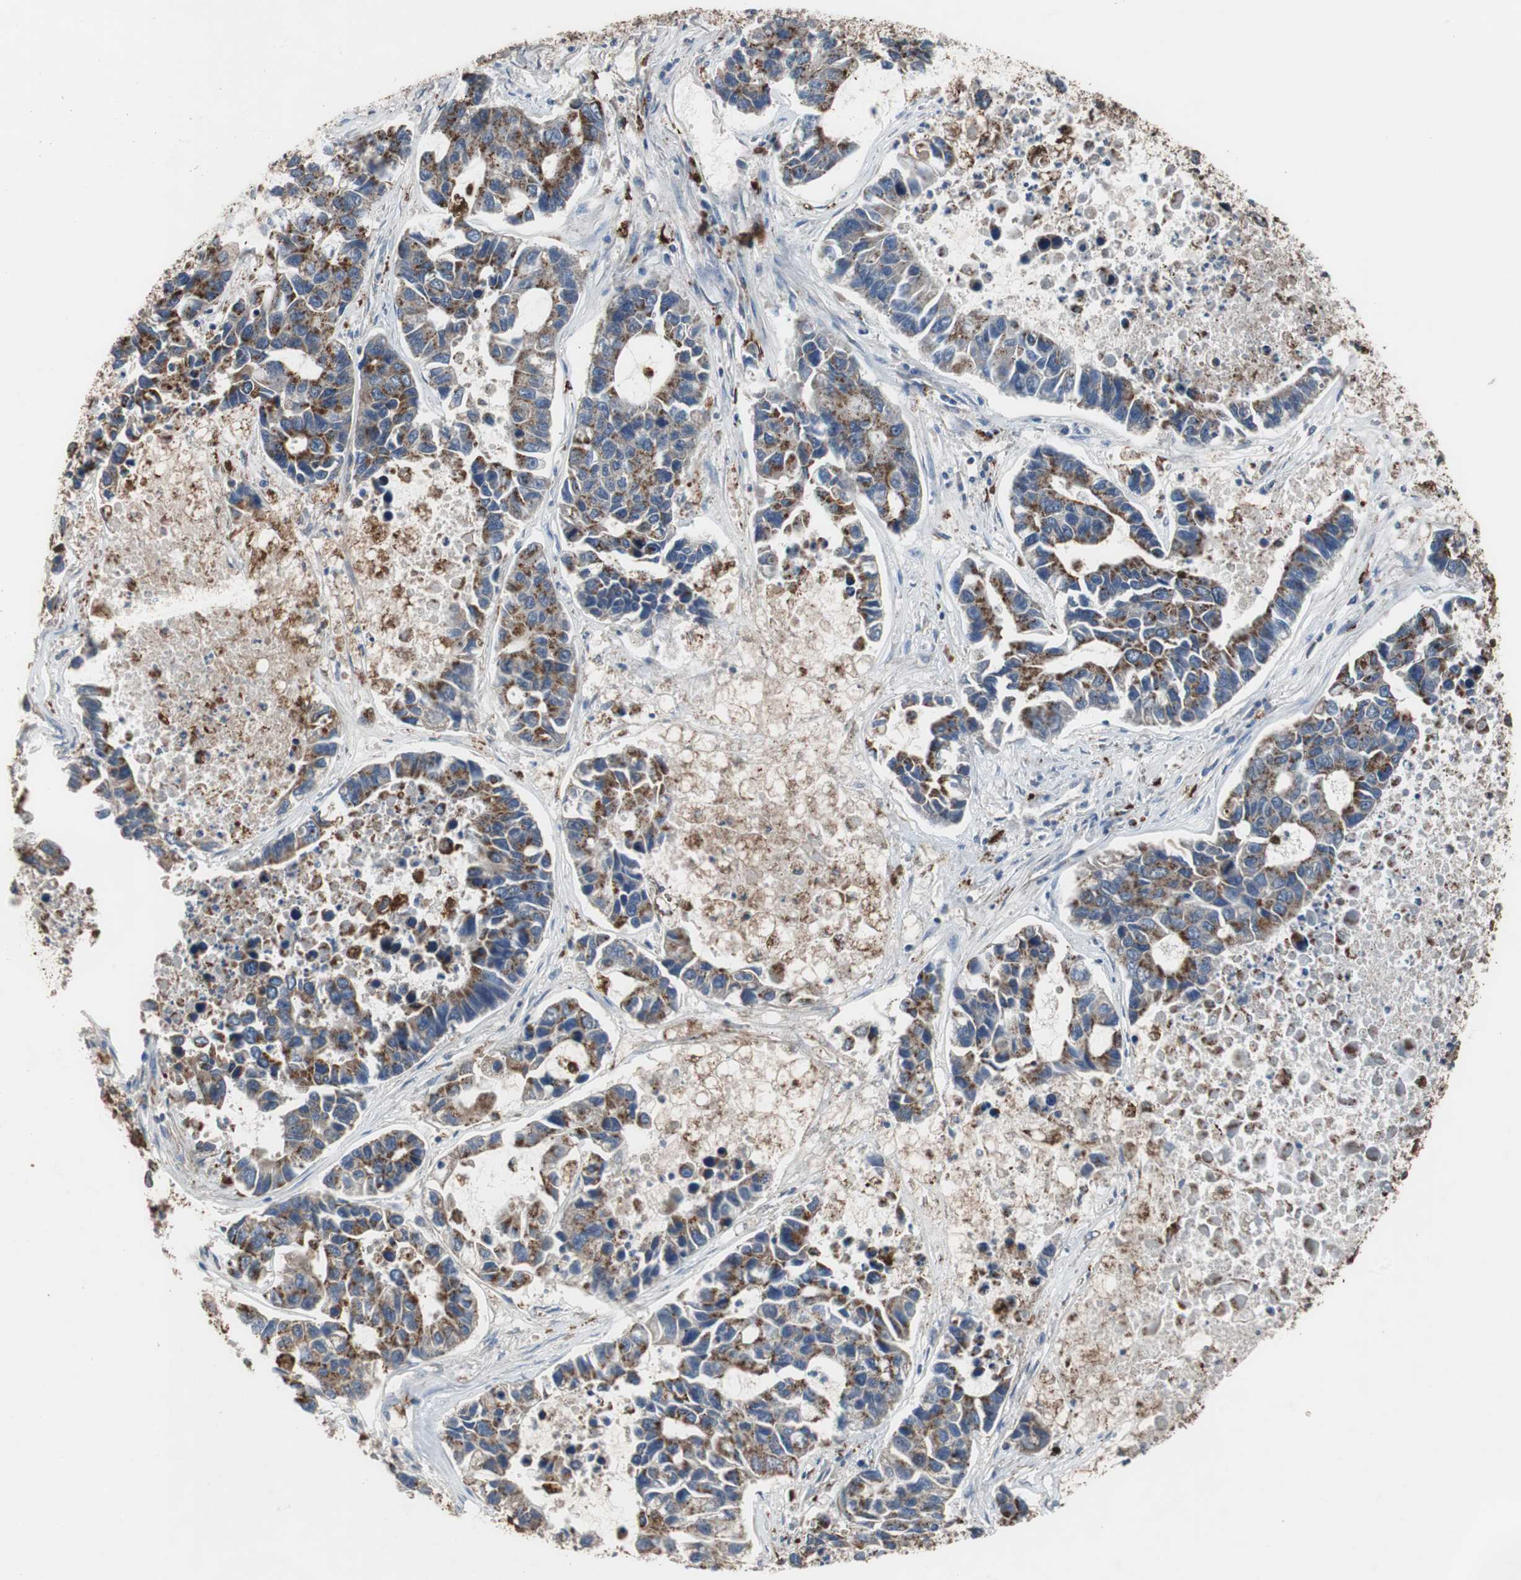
{"staining": {"intensity": "moderate", "quantity": ">75%", "location": "cytoplasmic/membranous"}, "tissue": "lung cancer", "cell_type": "Tumor cells", "image_type": "cancer", "snomed": [{"axis": "morphology", "description": "Adenocarcinoma, NOS"}, {"axis": "topography", "description": "Lung"}], "caption": "Immunohistochemistry photomicrograph of neoplastic tissue: lung cancer (adenocarcinoma) stained using immunohistochemistry exhibits medium levels of moderate protein expression localized specifically in the cytoplasmic/membranous of tumor cells, appearing as a cytoplasmic/membranous brown color.", "gene": "USP10", "patient": {"sex": "female", "age": 51}}